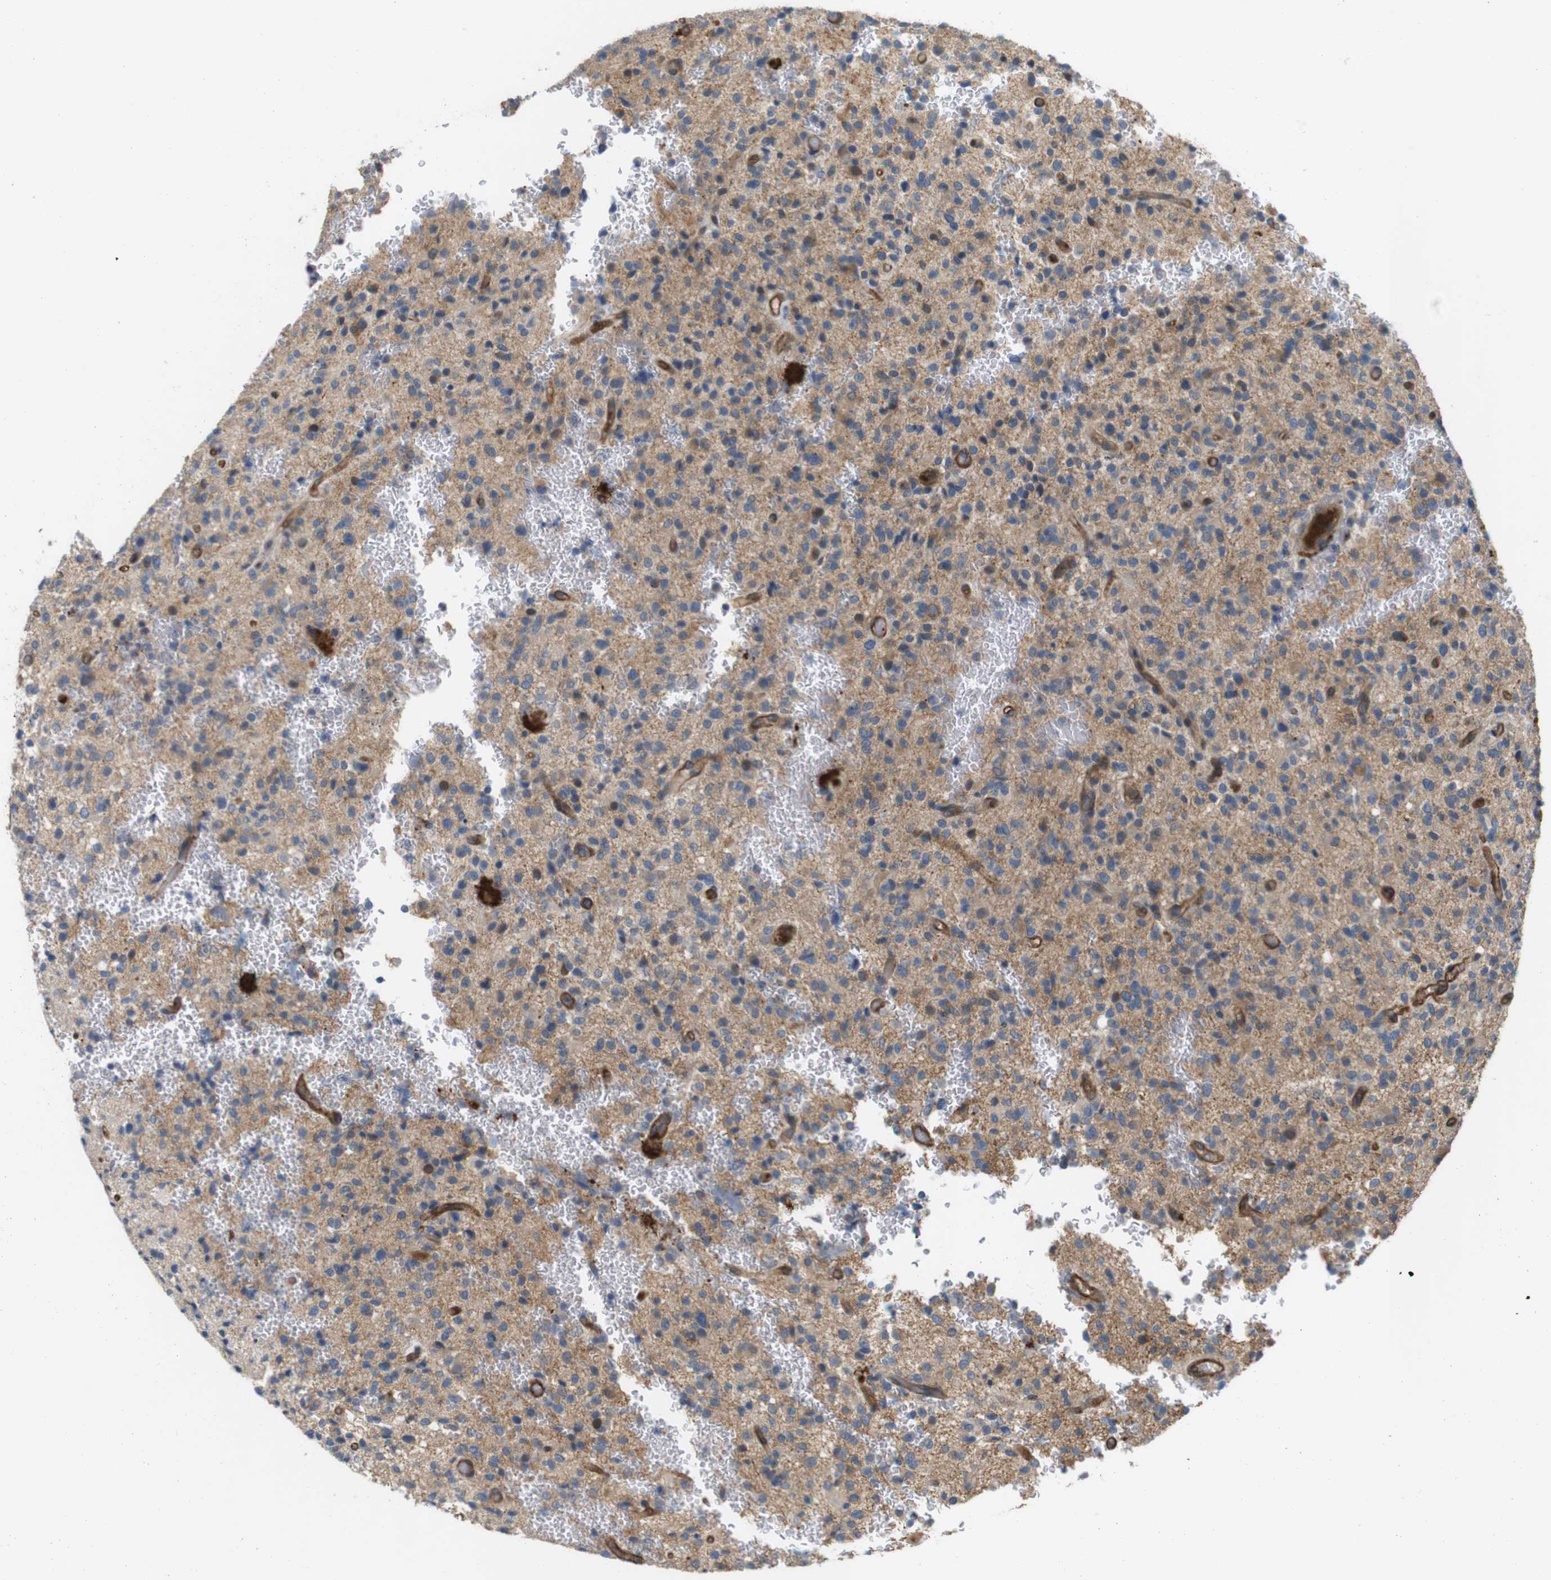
{"staining": {"intensity": "moderate", "quantity": ">75%", "location": "cytoplasmic/membranous"}, "tissue": "glioma", "cell_type": "Tumor cells", "image_type": "cancer", "snomed": [{"axis": "morphology", "description": "Glioma, malignant, High grade"}, {"axis": "topography", "description": "Brain"}], "caption": "Moderate cytoplasmic/membranous protein expression is present in about >75% of tumor cells in glioma. (DAB (3,3'-diaminobenzidine) = brown stain, brightfield microscopy at high magnification).", "gene": "BVES", "patient": {"sex": "male", "age": 71}}